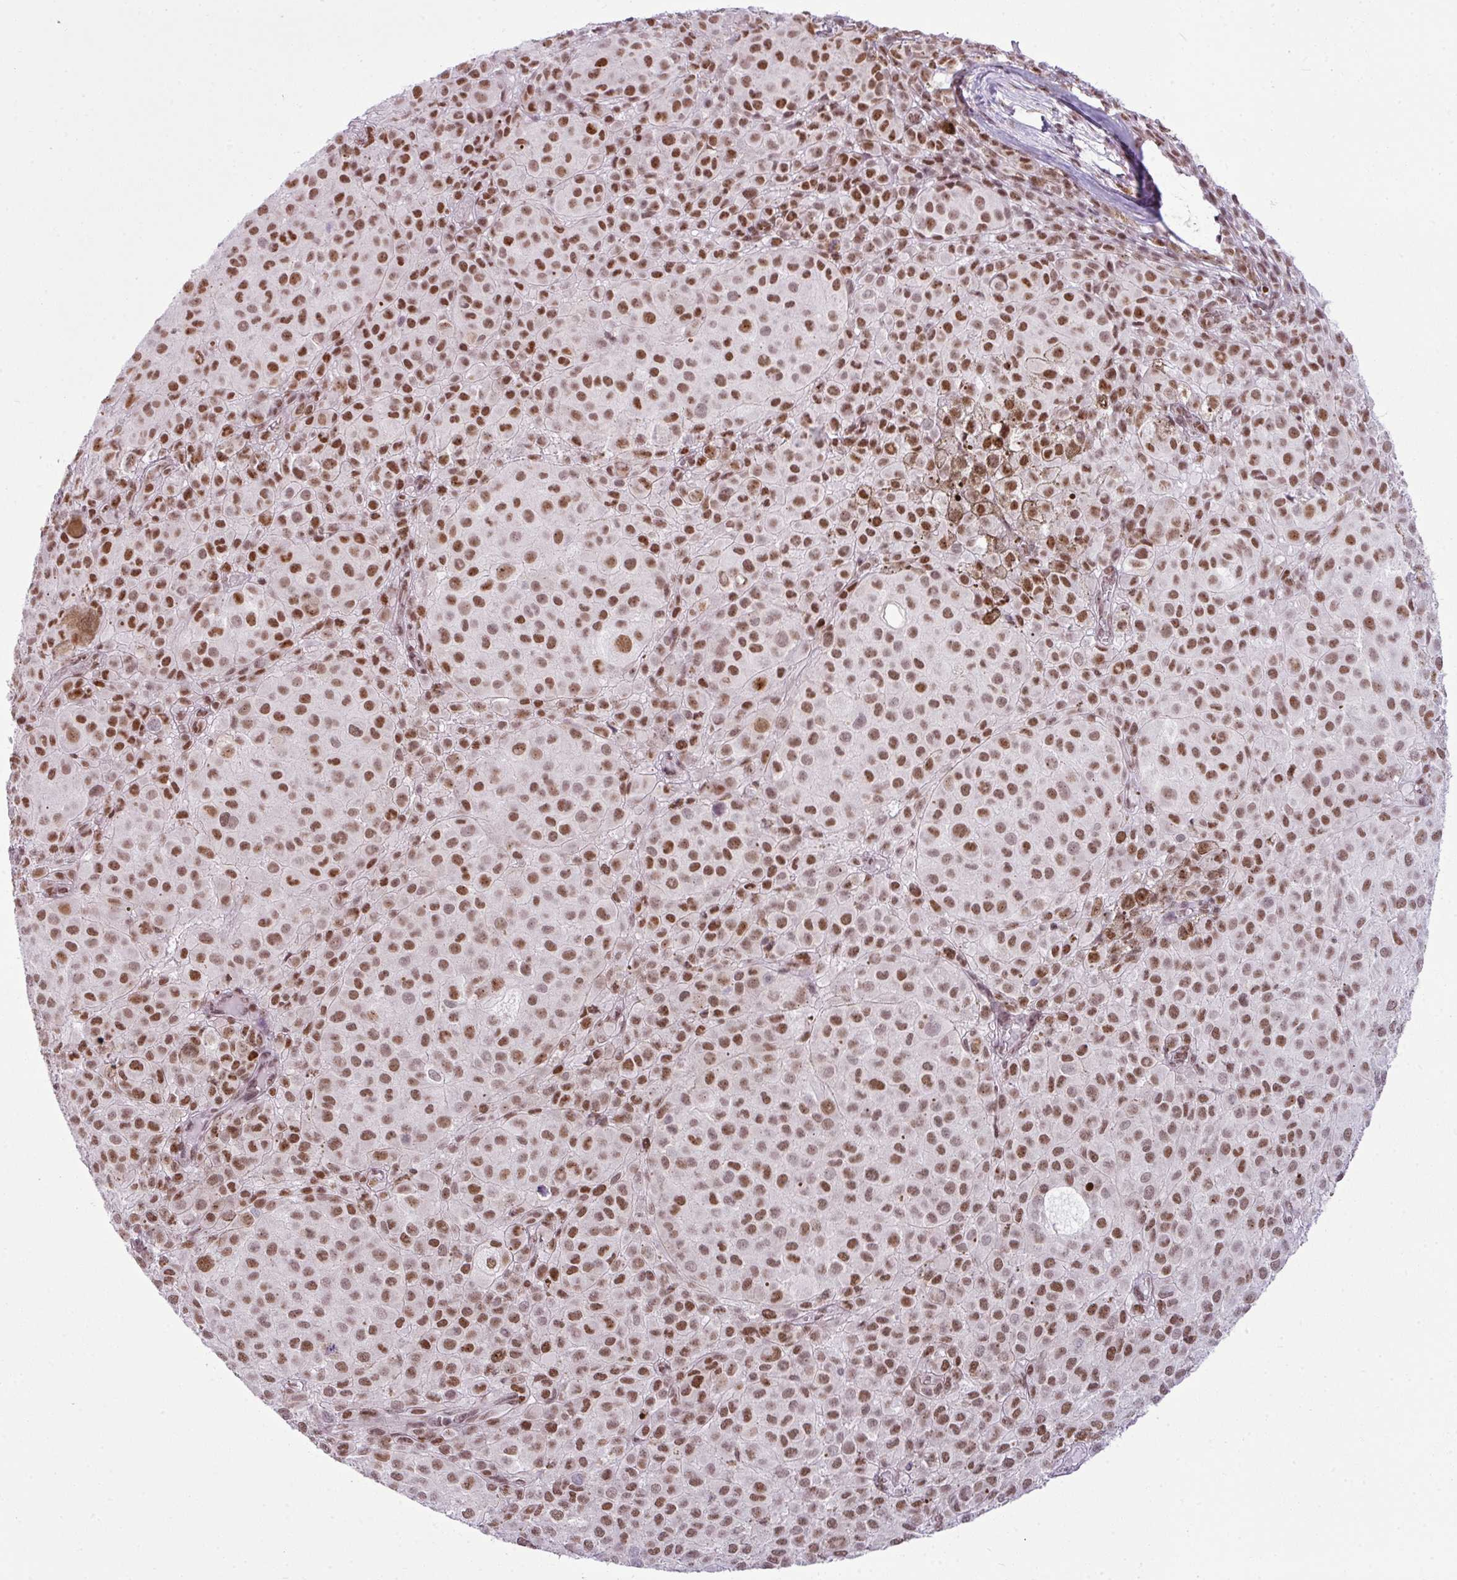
{"staining": {"intensity": "moderate", "quantity": ">75%", "location": "nuclear"}, "tissue": "melanoma", "cell_type": "Tumor cells", "image_type": "cancer", "snomed": [{"axis": "morphology", "description": "Malignant melanoma, NOS"}, {"axis": "topography", "description": "Skin"}], "caption": "A brown stain shows moderate nuclear positivity of a protein in human malignant melanoma tumor cells. Nuclei are stained in blue.", "gene": "ARL6IP4", "patient": {"sex": "male", "age": 64}}